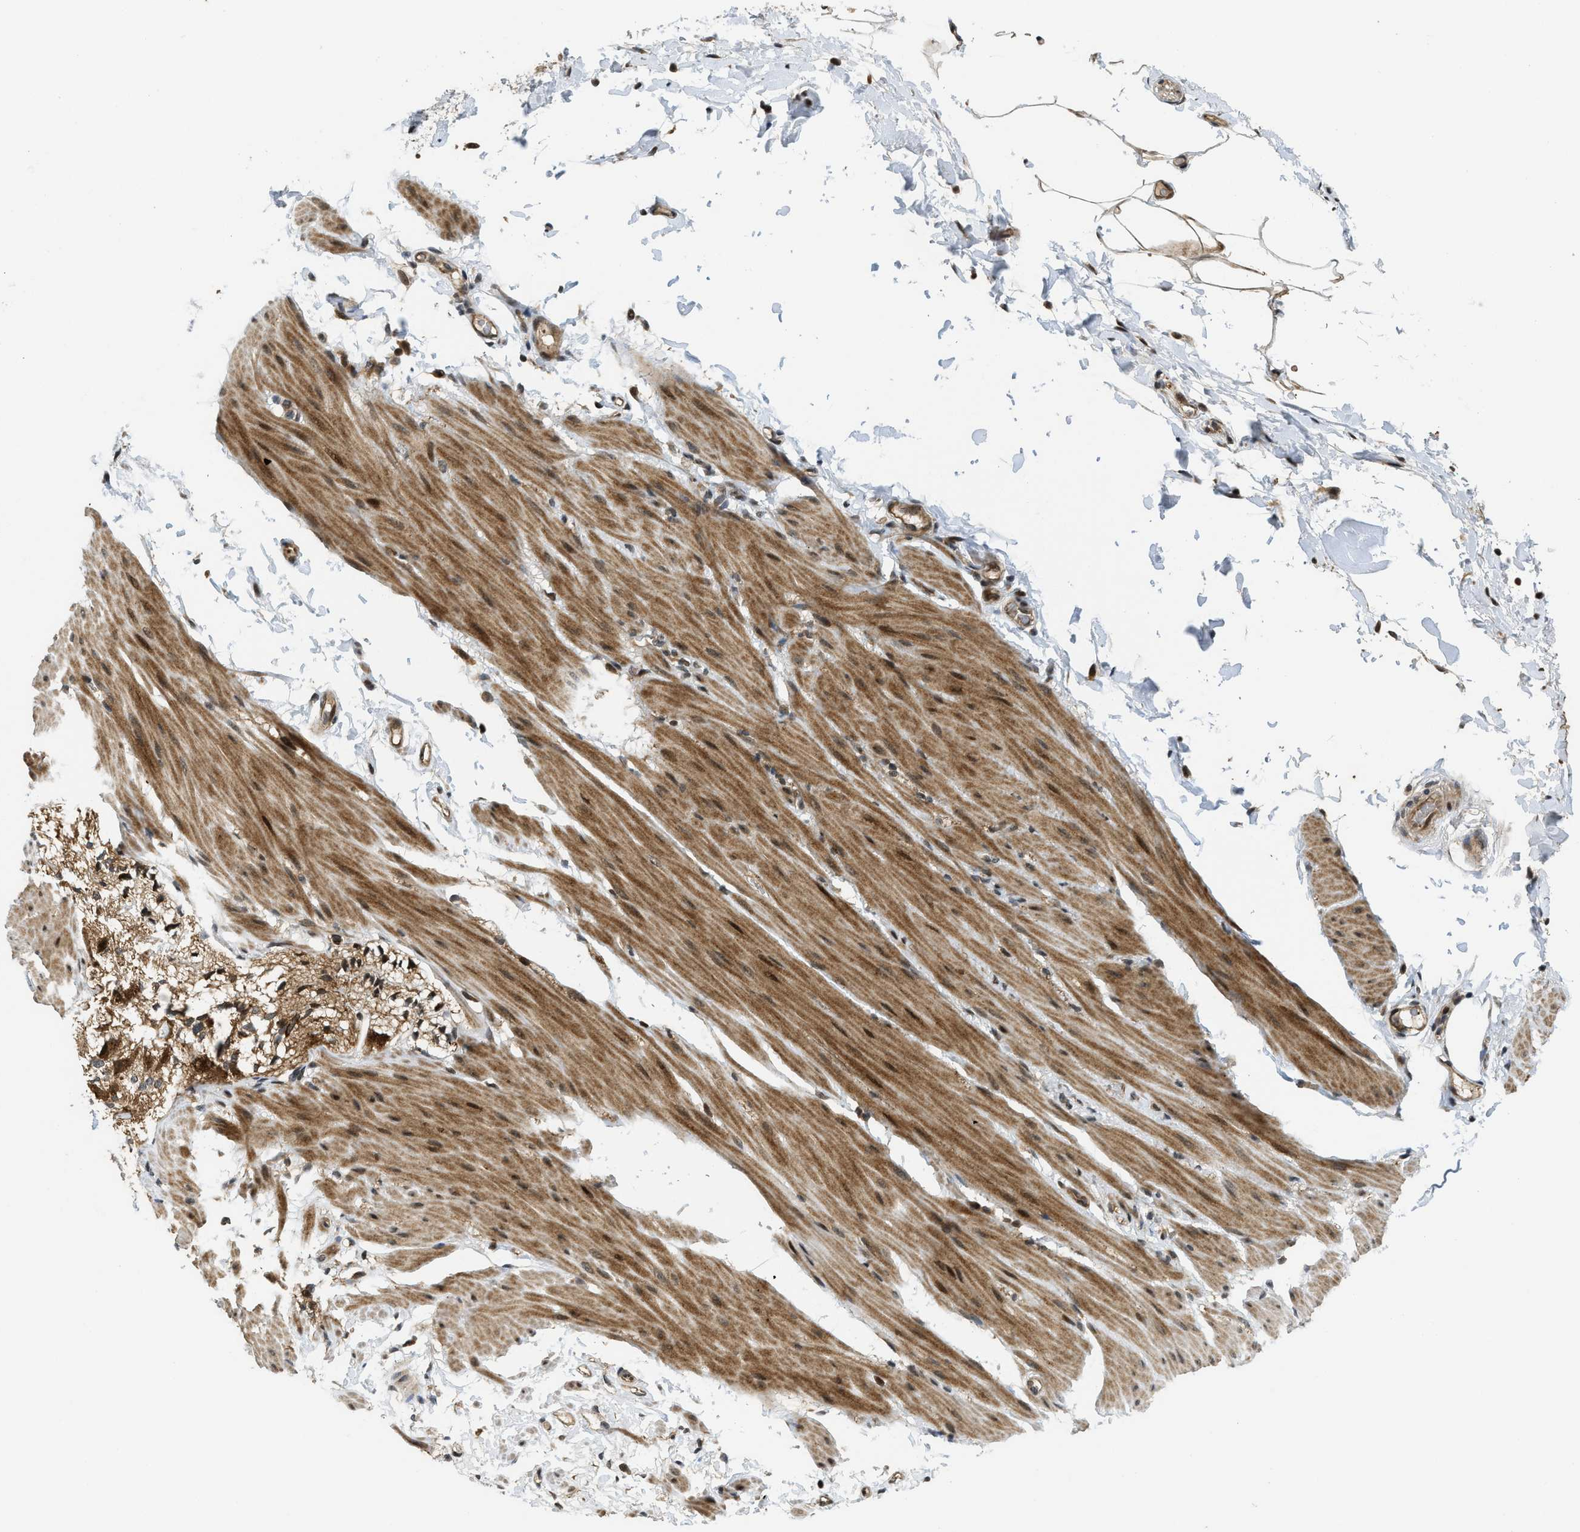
{"staining": {"intensity": "moderate", "quantity": ">75%", "location": "cytoplasmic/membranous,nuclear"}, "tissue": "smooth muscle", "cell_type": "Smooth muscle cells", "image_type": "normal", "snomed": [{"axis": "morphology", "description": "Normal tissue, NOS"}, {"axis": "topography", "description": "Smooth muscle"}, {"axis": "topography", "description": "Colon"}], "caption": "Human smooth muscle stained with a brown dye demonstrates moderate cytoplasmic/membranous,nuclear positive staining in about >75% of smooth muscle cells.", "gene": "DNAJC28", "patient": {"sex": "male", "age": 67}}